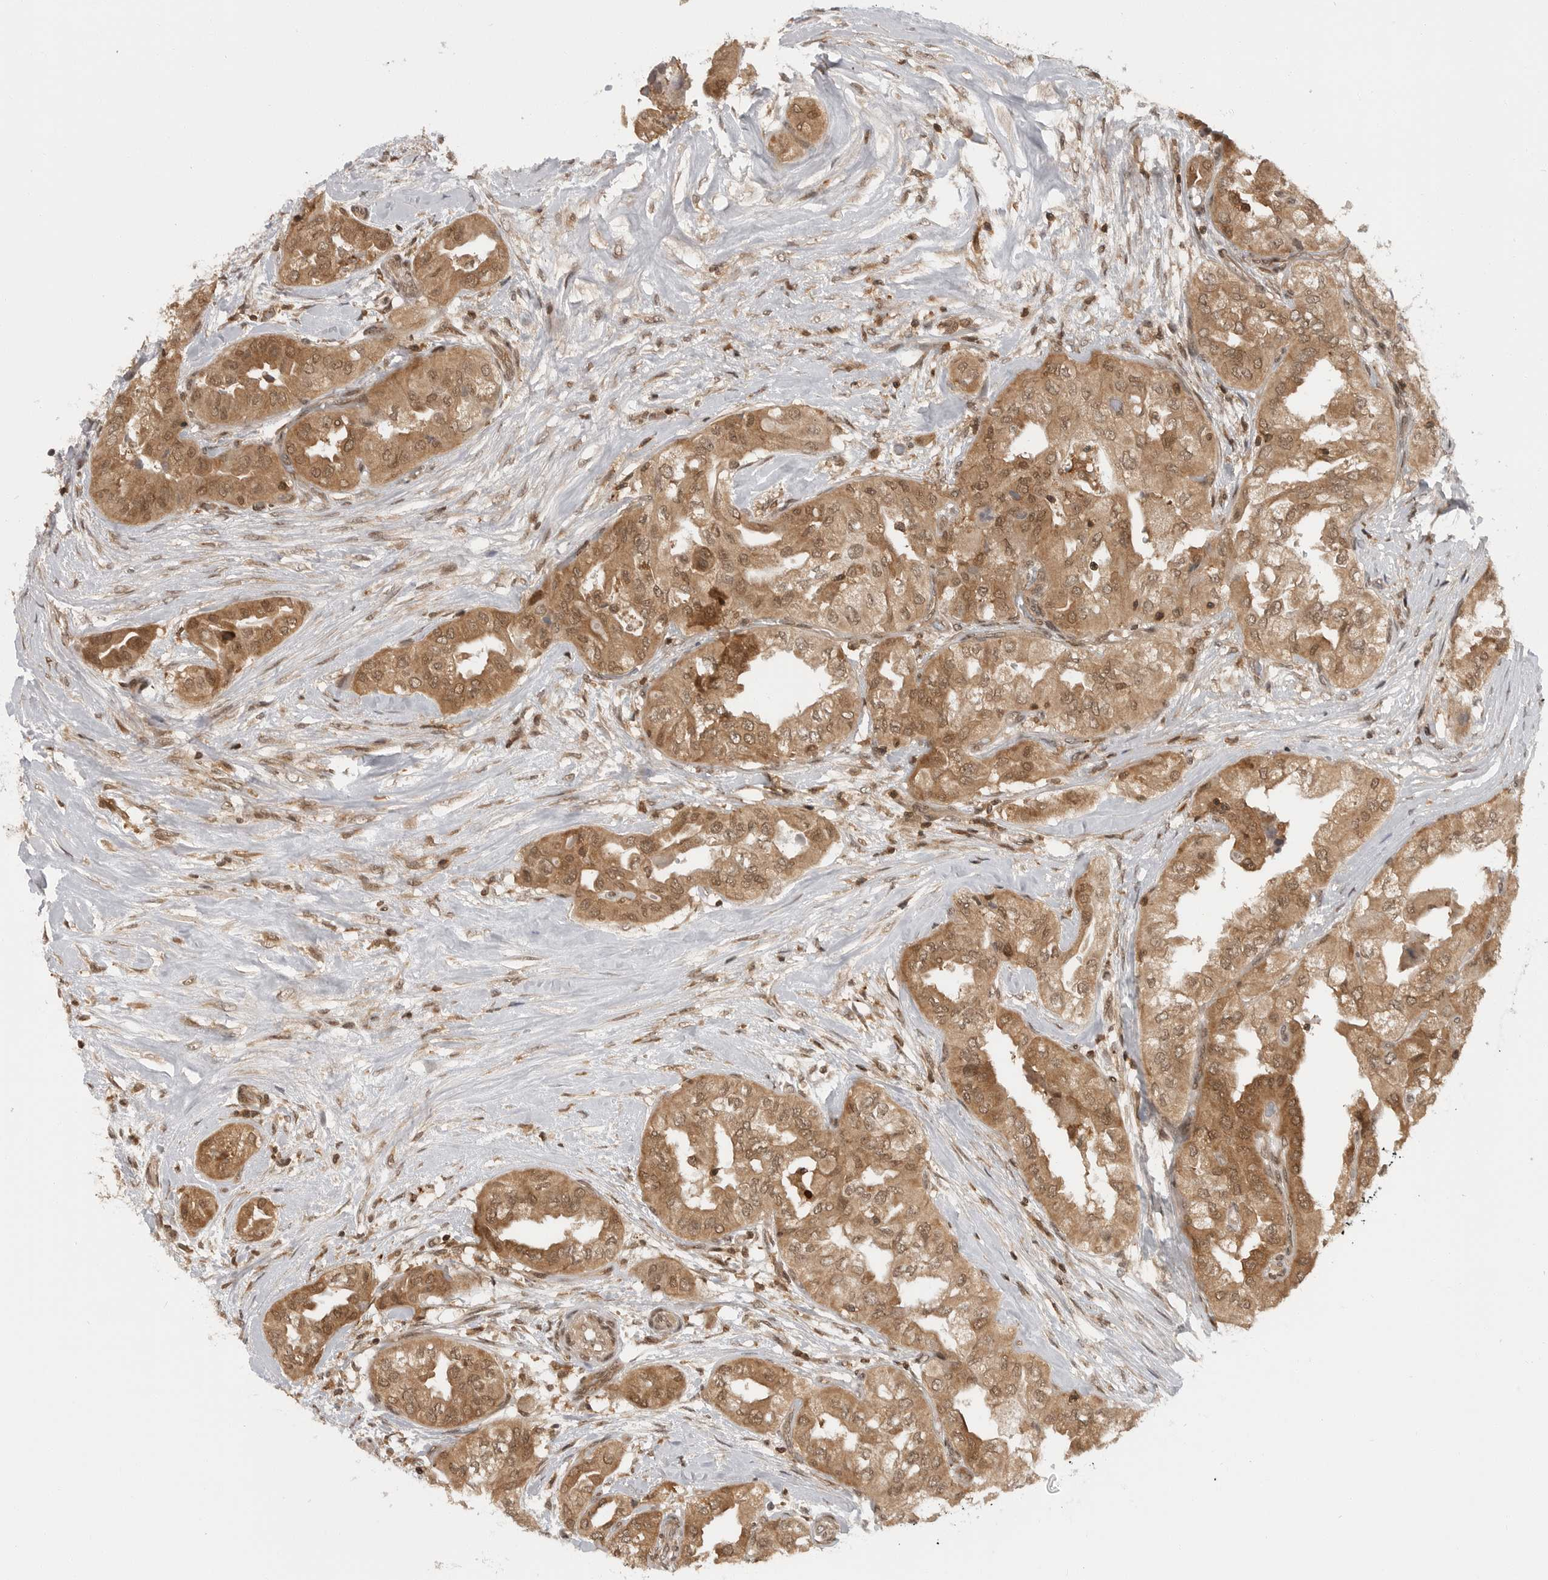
{"staining": {"intensity": "moderate", "quantity": ">75%", "location": "cytoplasmic/membranous,nuclear"}, "tissue": "thyroid cancer", "cell_type": "Tumor cells", "image_type": "cancer", "snomed": [{"axis": "morphology", "description": "Papillary adenocarcinoma, NOS"}, {"axis": "topography", "description": "Thyroid gland"}], "caption": "Immunohistochemistry (DAB) staining of human thyroid cancer reveals moderate cytoplasmic/membranous and nuclear protein positivity in approximately >75% of tumor cells.", "gene": "SZRD1", "patient": {"sex": "female", "age": 59}}